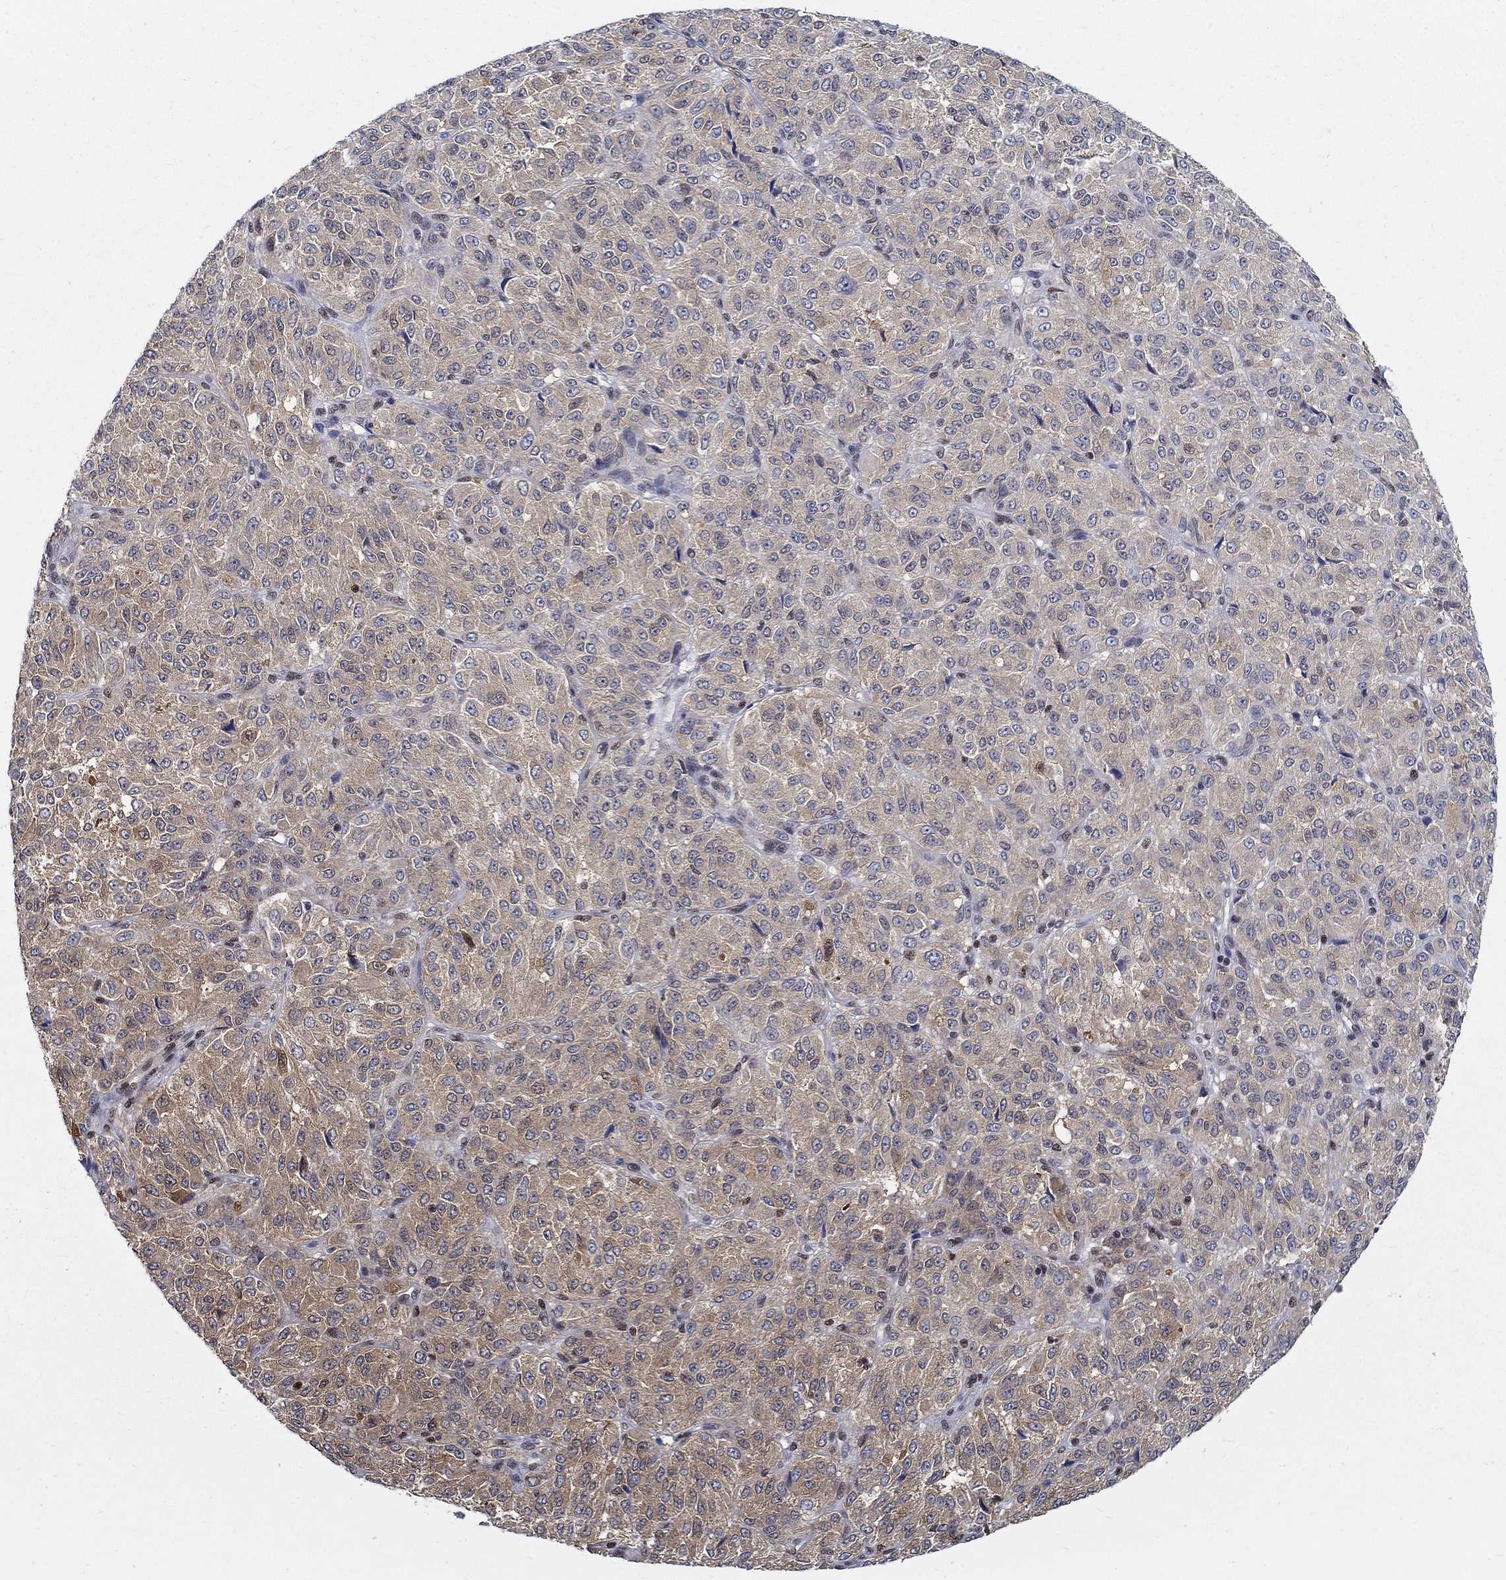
{"staining": {"intensity": "strong", "quantity": "<25%", "location": "cytoplasmic/membranous"}, "tissue": "melanoma", "cell_type": "Tumor cells", "image_type": "cancer", "snomed": [{"axis": "morphology", "description": "Malignant melanoma, Metastatic site"}, {"axis": "topography", "description": "Brain"}], "caption": "Tumor cells demonstrate medium levels of strong cytoplasmic/membranous positivity in about <25% of cells in melanoma. (DAB = brown stain, brightfield microscopy at high magnification).", "gene": "ZNF594", "patient": {"sex": "female", "age": 56}}